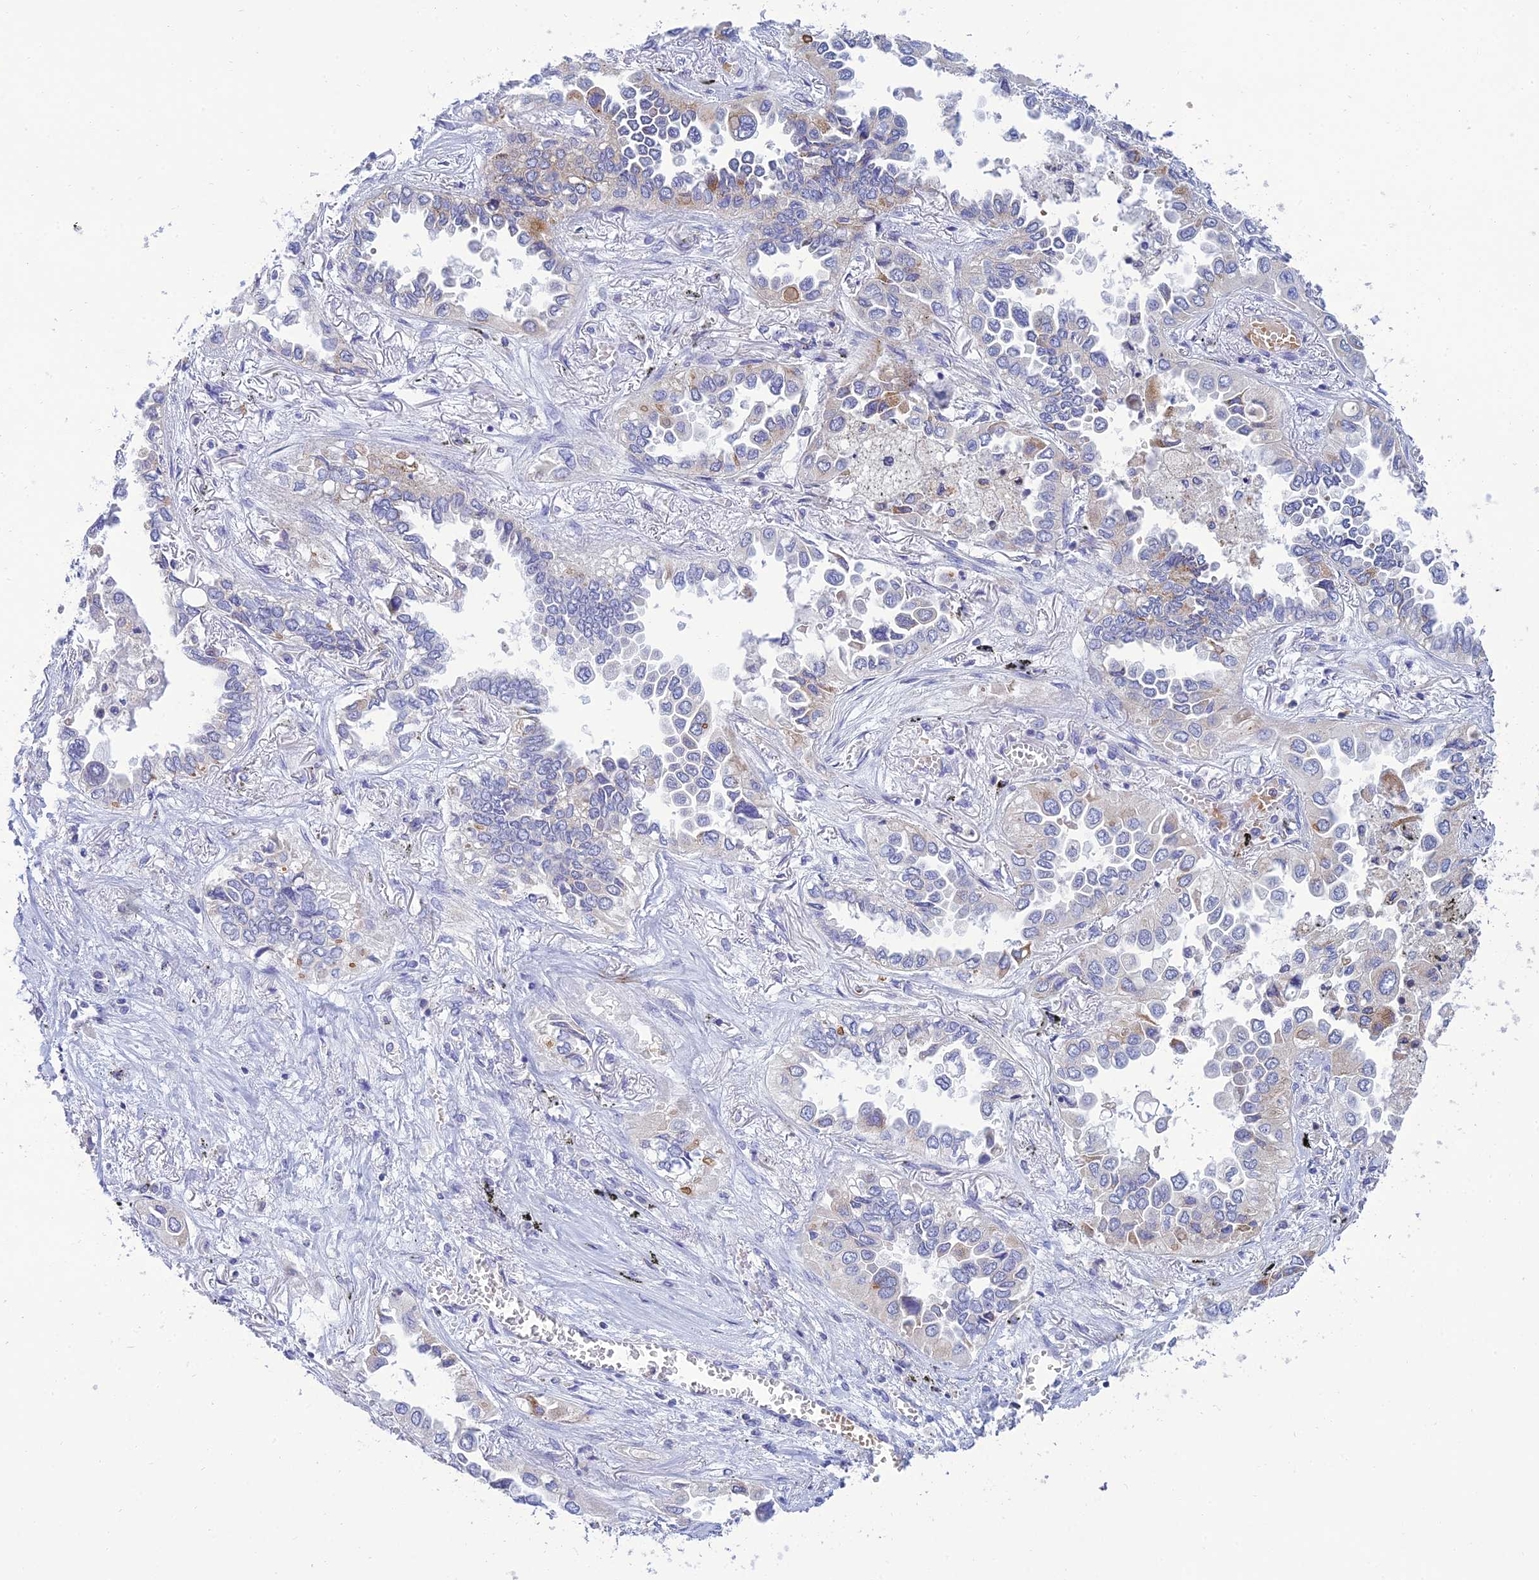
{"staining": {"intensity": "moderate", "quantity": "<25%", "location": "cytoplasmic/membranous"}, "tissue": "lung cancer", "cell_type": "Tumor cells", "image_type": "cancer", "snomed": [{"axis": "morphology", "description": "Adenocarcinoma, NOS"}, {"axis": "topography", "description": "Lung"}], "caption": "The micrograph displays a brown stain indicating the presence of a protein in the cytoplasmic/membranous of tumor cells in lung adenocarcinoma.", "gene": "MAL2", "patient": {"sex": "female", "age": 76}}